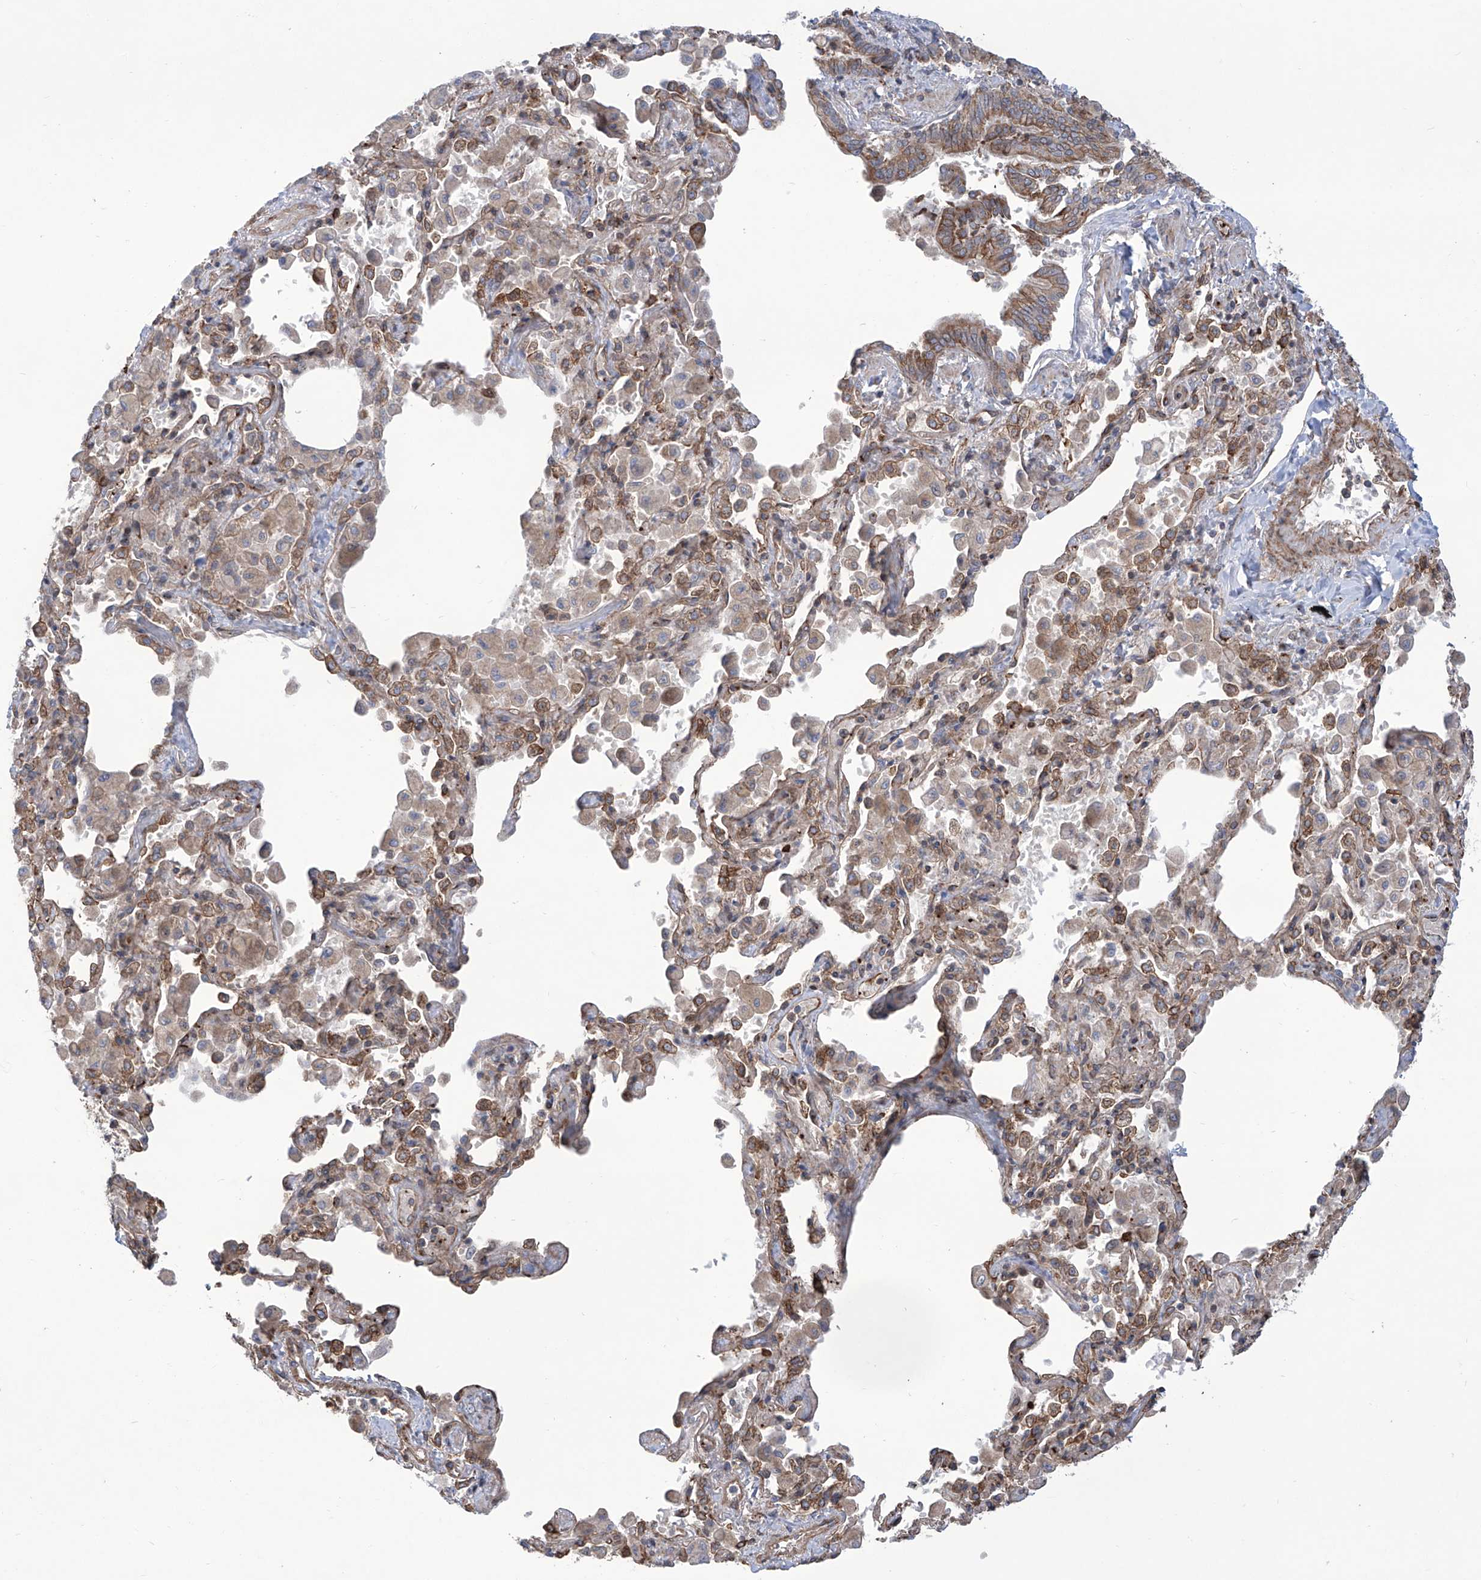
{"staining": {"intensity": "moderate", "quantity": ">75%", "location": "cytoplasmic/membranous"}, "tissue": "bronchus", "cell_type": "Respiratory epithelial cells", "image_type": "normal", "snomed": [{"axis": "morphology", "description": "Normal tissue, NOS"}, {"axis": "morphology", "description": "Inflammation, NOS"}, {"axis": "topography", "description": "Lung"}], "caption": "A high-resolution image shows IHC staining of unremarkable bronchus, which exhibits moderate cytoplasmic/membranous staining in approximately >75% of respiratory epithelial cells. The protein of interest is stained brown, and the nuclei are stained in blue (DAB (3,3'-diaminobenzidine) IHC with brightfield microscopy, high magnification).", "gene": "APAF1", "patient": {"sex": "female", "age": 46}}